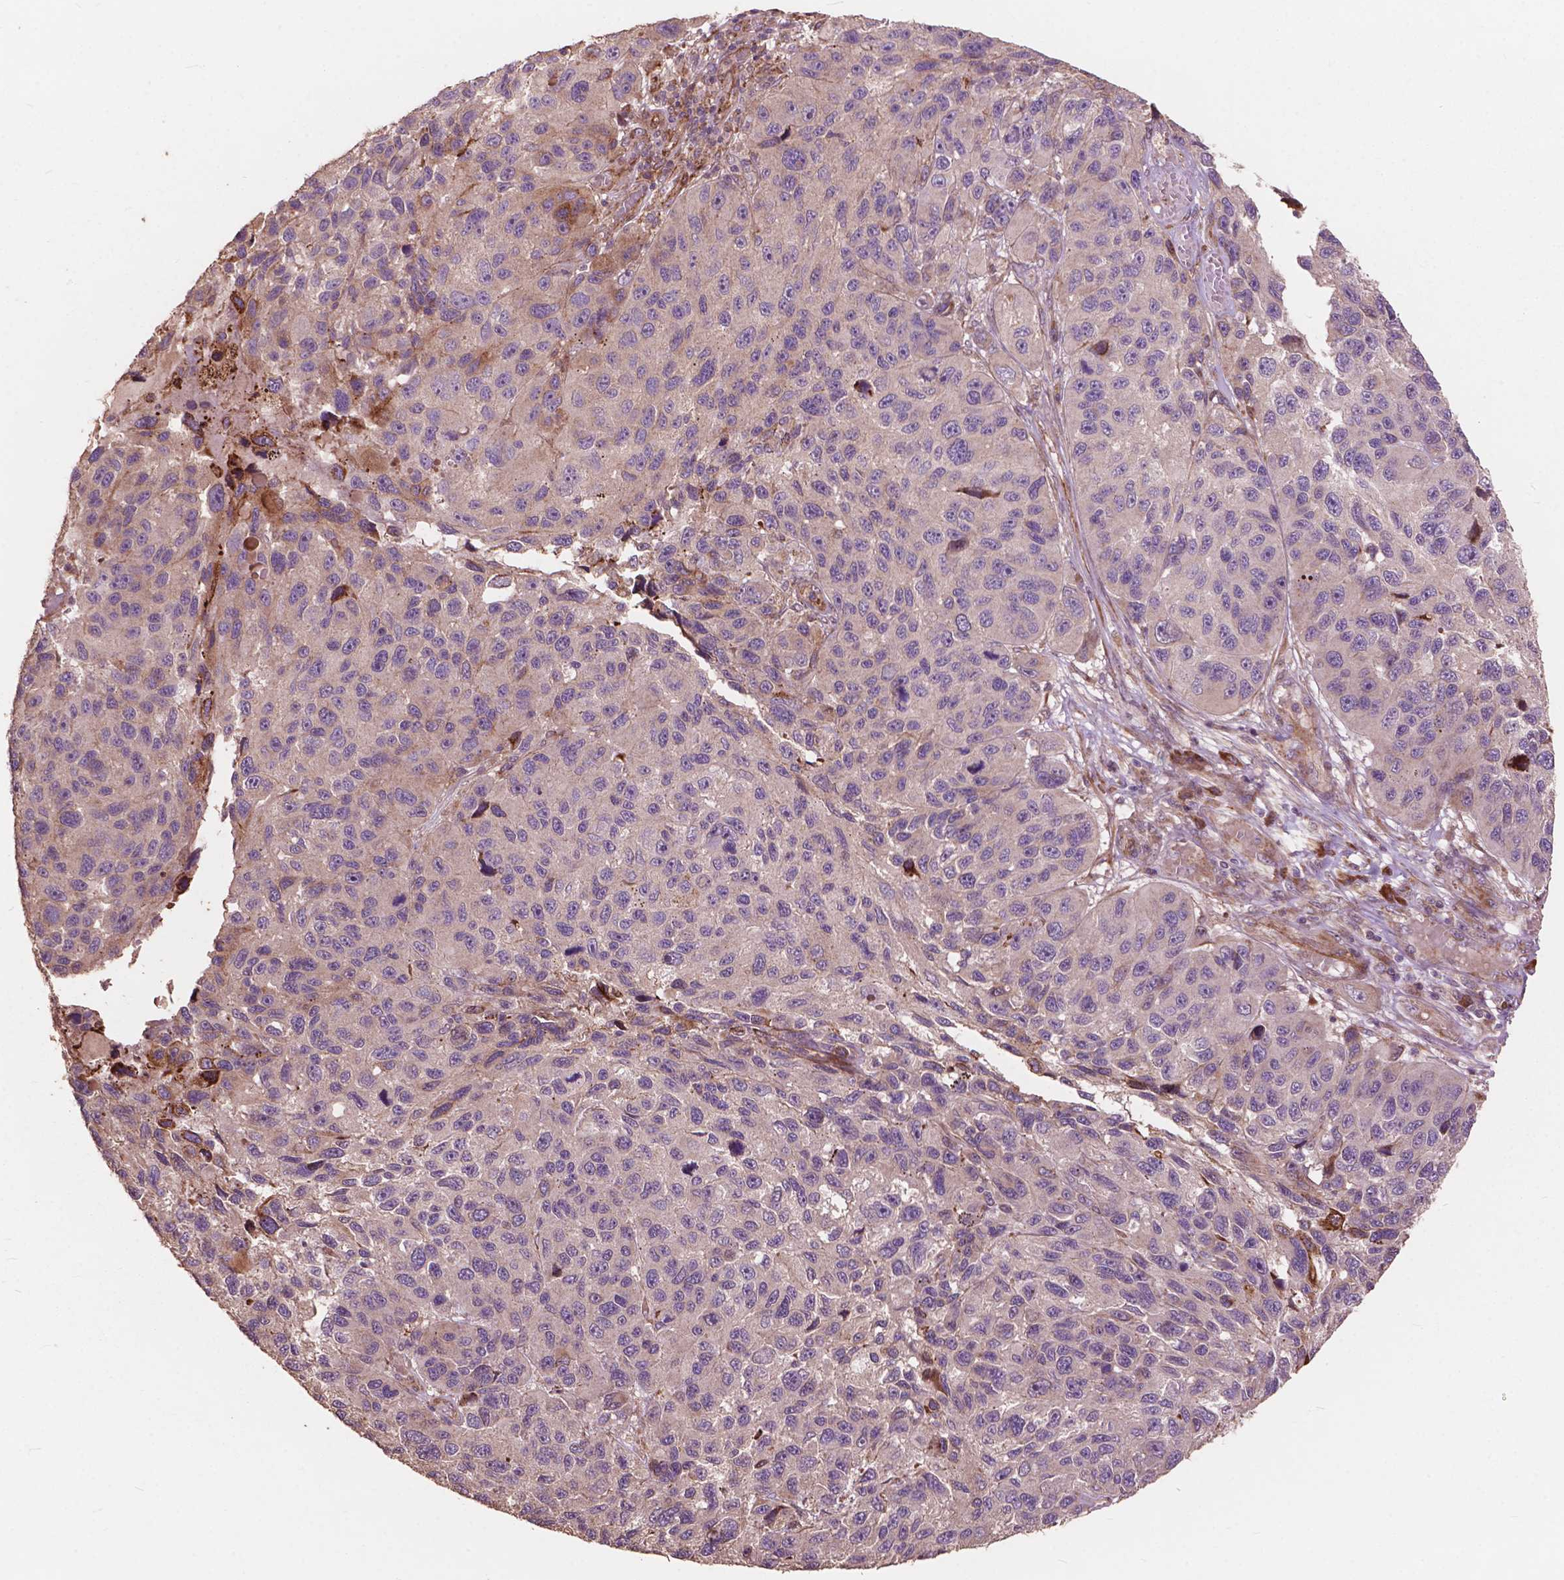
{"staining": {"intensity": "negative", "quantity": "none", "location": "none"}, "tissue": "melanoma", "cell_type": "Tumor cells", "image_type": "cancer", "snomed": [{"axis": "morphology", "description": "Malignant melanoma, NOS"}, {"axis": "topography", "description": "Skin"}], "caption": "Immunohistochemistry of human melanoma reveals no positivity in tumor cells.", "gene": "FNIP1", "patient": {"sex": "male", "age": 53}}